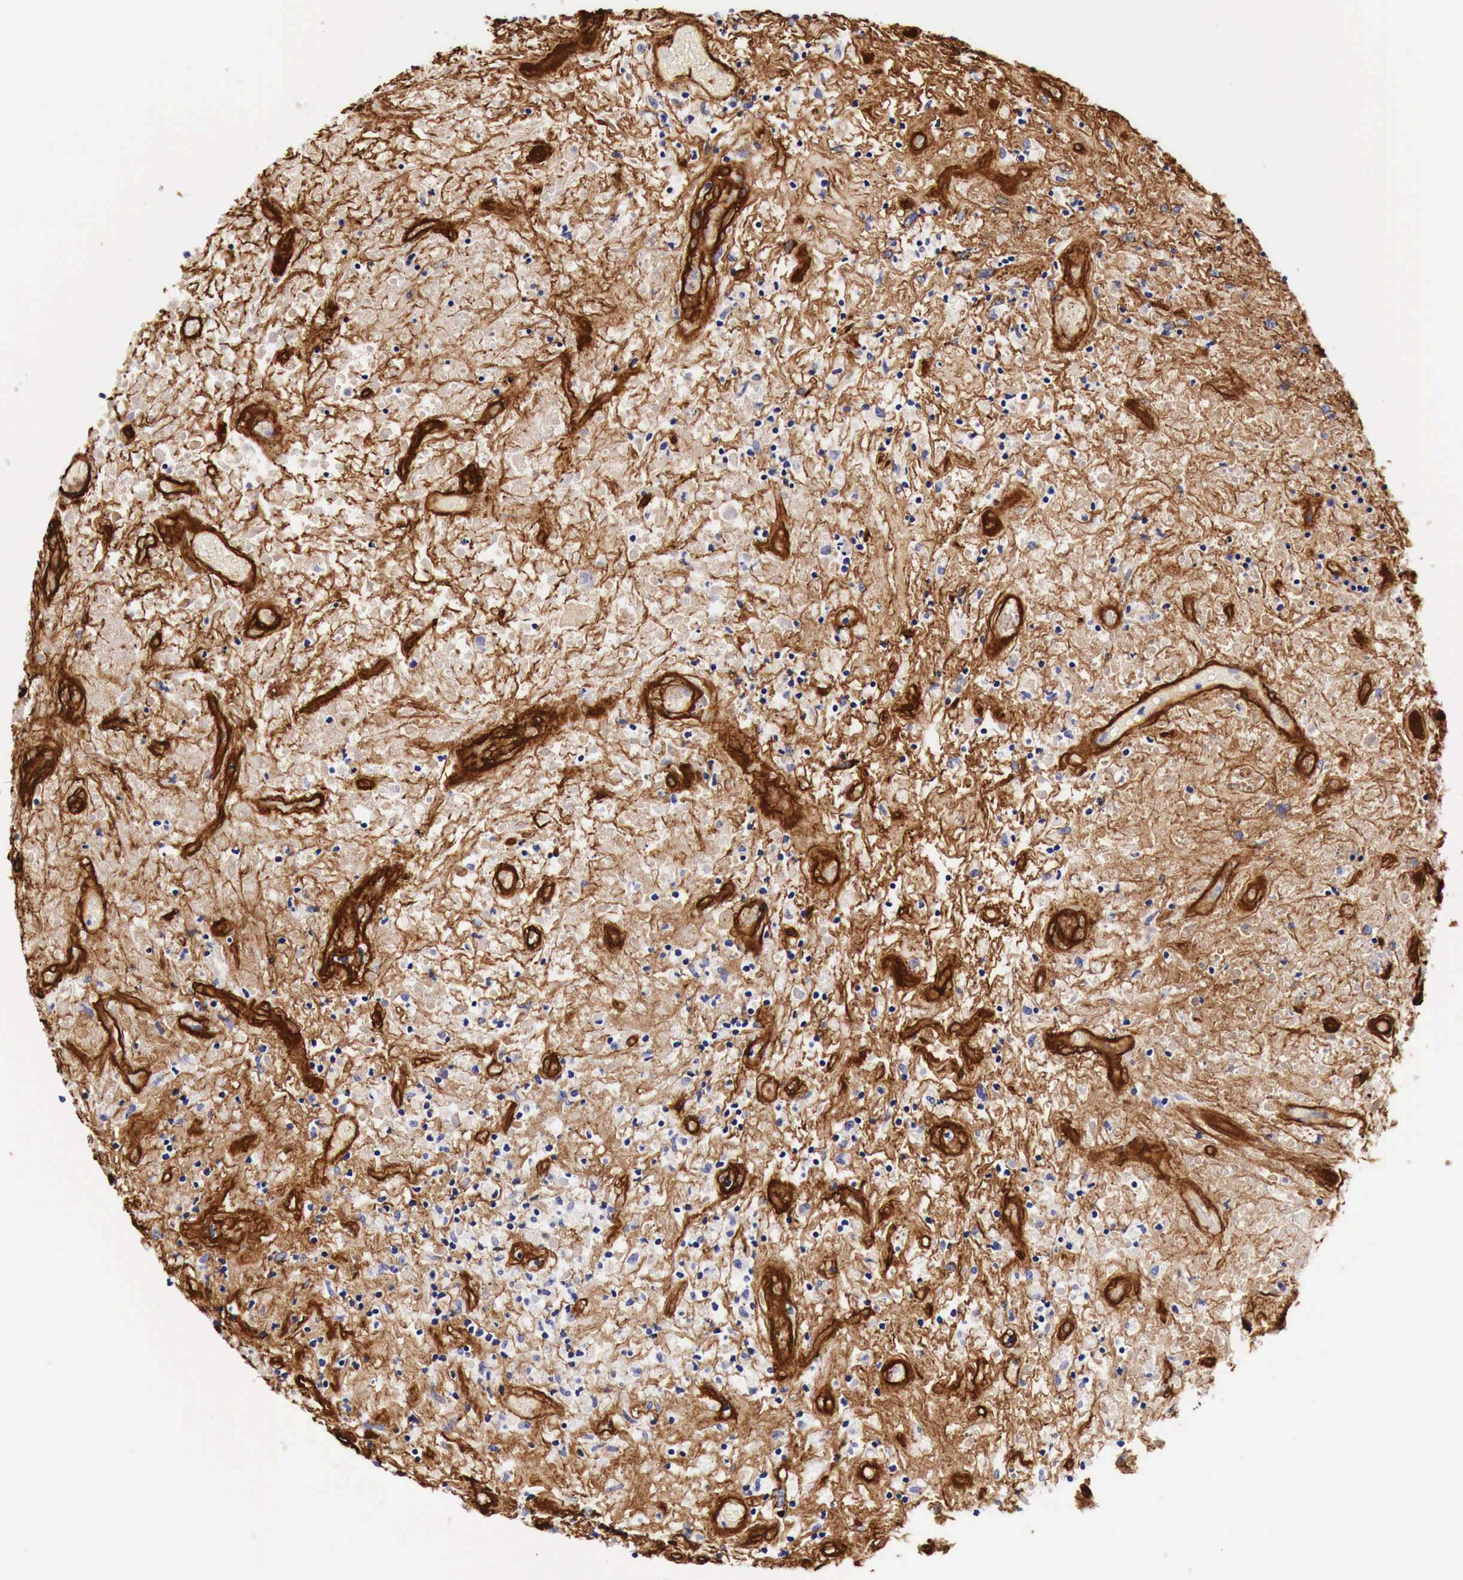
{"staining": {"intensity": "negative", "quantity": "none", "location": "none"}, "tissue": "lymphoma", "cell_type": "Tumor cells", "image_type": "cancer", "snomed": [{"axis": "morphology", "description": "Hodgkin's disease, NOS"}, {"axis": "topography", "description": "Lymph node"}], "caption": "The histopathology image demonstrates no staining of tumor cells in lymphoma.", "gene": "LAMB2", "patient": {"sex": "male", "age": 46}}